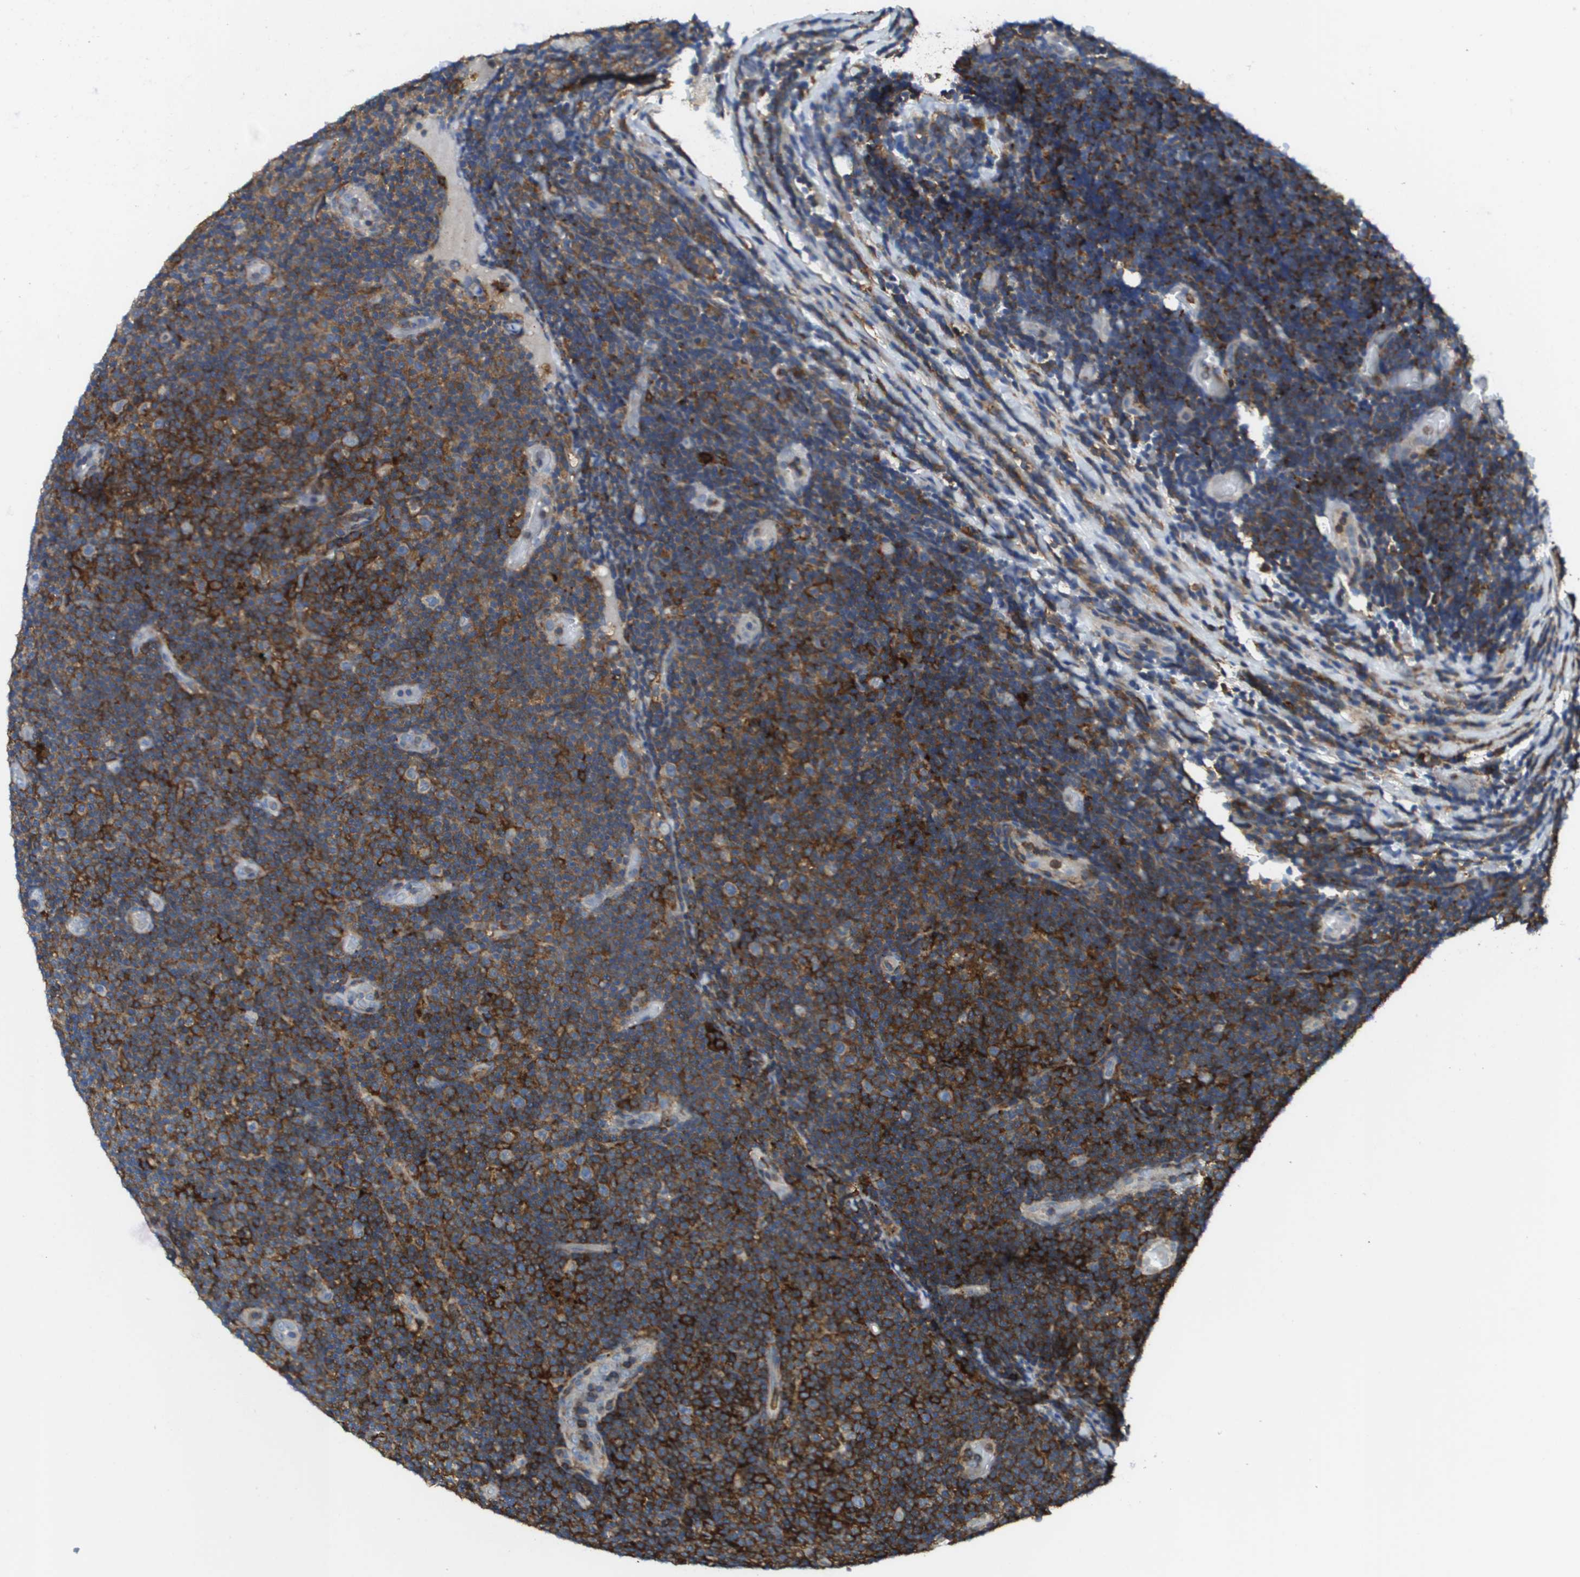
{"staining": {"intensity": "strong", "quantity": ">75%", "location": "cytoplasmic/membranous"}, "tissue": "lymphoma", "cell_type": "Tumor cells", "image_type": "cancer", "snomed": [{"axis": "morphology", "description": "Malignant lymphoma, non-Hodgkin's type, Low grade"}, {"axis": "topography", "description": "Lymph node"}], "caption": "An image showing strong cytoplasmic/membranous staining in about >75% of tumor cells in lymphoma, as visualized by brown immunohistochemical staining.", "gene": "PASK", "patient": {"sex": "male", "age": 83}}